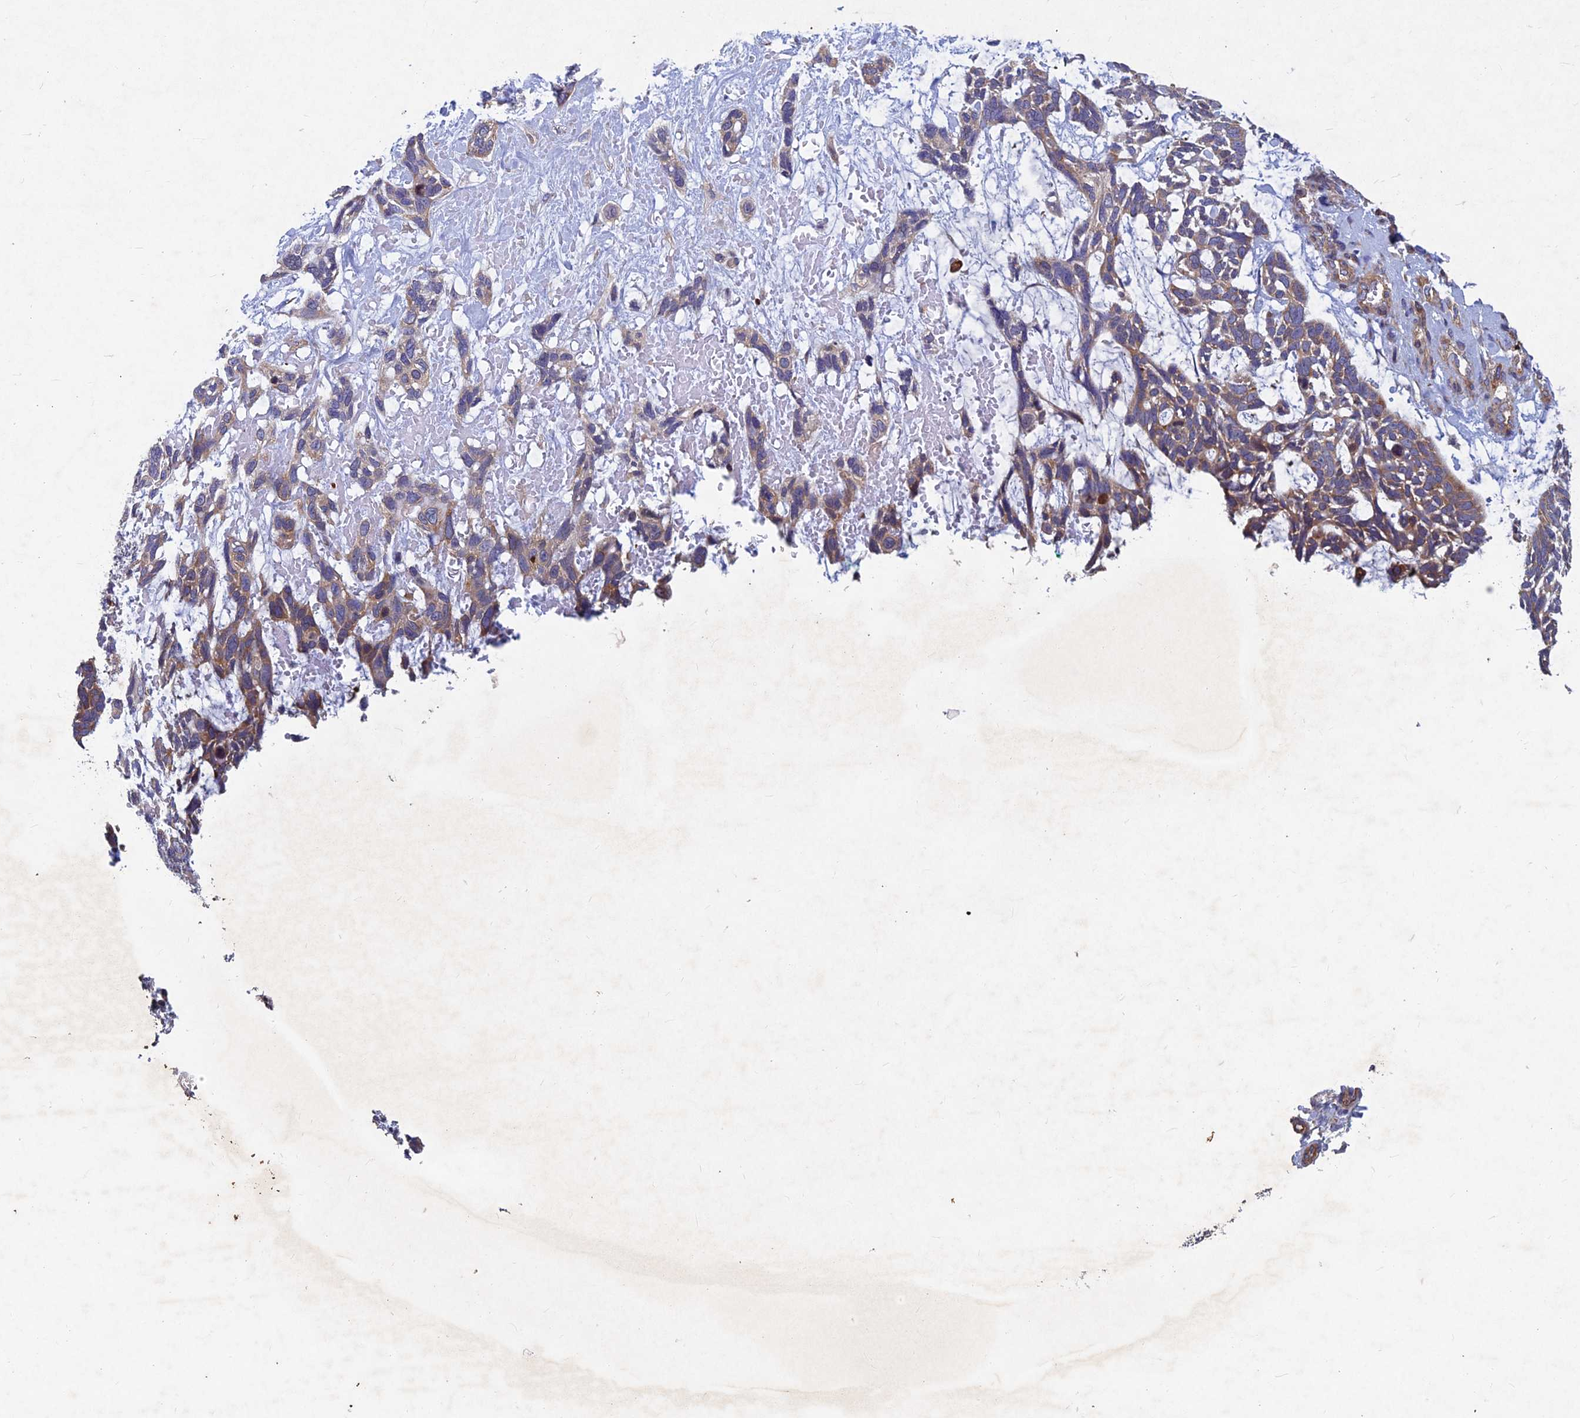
{"staining": {"intensity": "moderate", "quantity": ">75%", "location": "cytoplasmic/membranous"}, "tissue": "skin cancer", "cell_type": "Tumor cells", "image_type": "cancer", "snomed": [{"axis": "morphology", "description": "Basal cell carcinoma"}, {"axis": "topography", "description": "Skin"}], "caption": "Protein staining of skin cancer tissue demonstrates moderate cytoplasmic/membranous staining in approximately >75% of tumor cells. (Brightfield microscopy of DAB IHC at high magnification).", "gene": "NCAPG", "patient": {"sex": "male", "age": 88}}